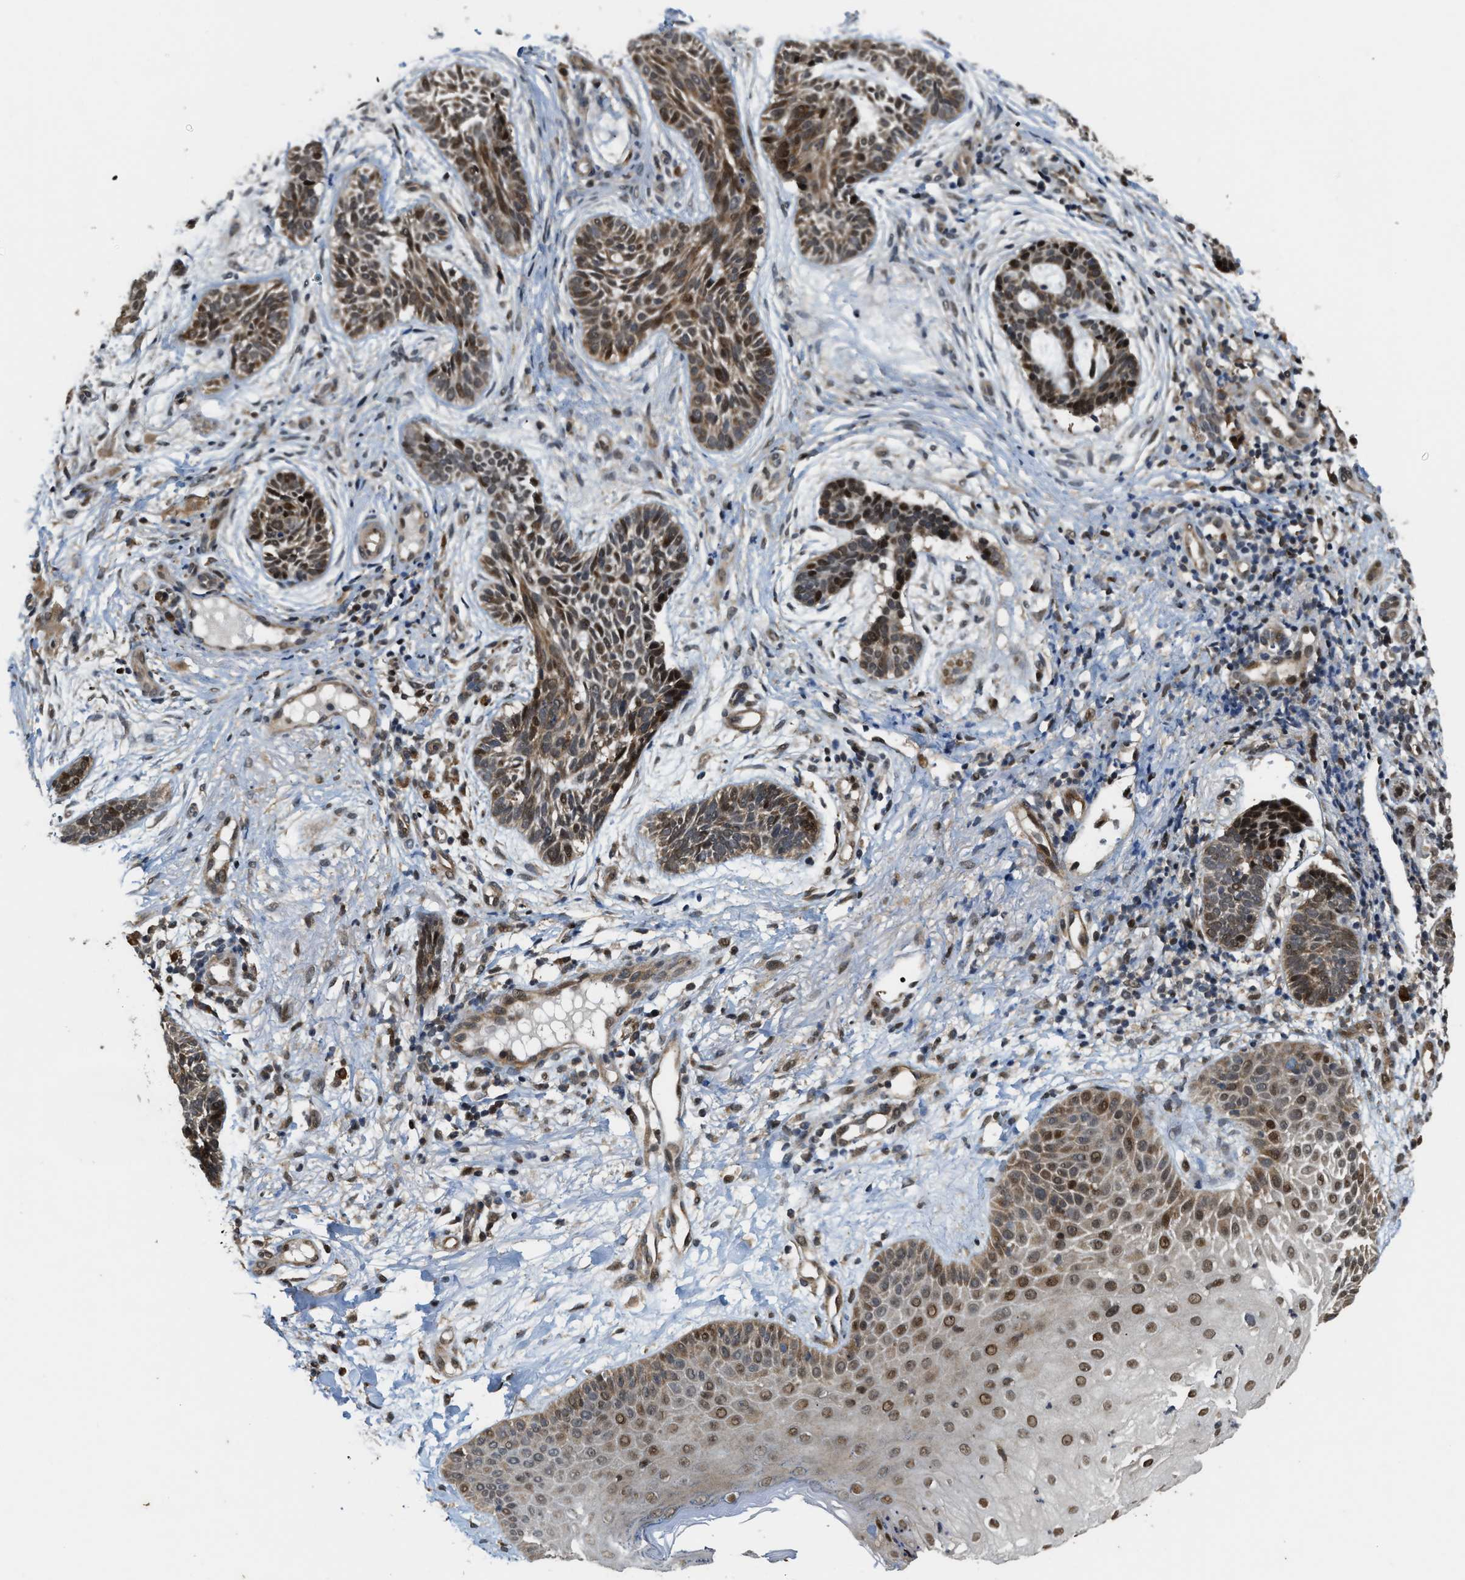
{"staining": {"intensity": "moderate", "quantity": ">75%", "location": "cytoplasmic/membranous,nuclear"}, "tissue": "skin cancer", "cell_type": "Tumor cells", "image_type": "cancer", "snomed": [{"axis": "morphology", "description": "Normal tissue, NOS"}, {"axis": "morphology", "description": "Basal cell carcinoma"}, {"axis": "topography", "description": "Skin"}], "caption": "IHC photomicrograph of neoplastic tissue: skin cancer stained using immunohistochemistry demonstrates medium levels of moderate protein expression localized specifically in the cytoplasmic/membranous and nuclear of tumor cells, appearing as a cytoplasmic/membranous and nuclear brown color.", "gene": "SERTAD2", "patient": {"sex": "male", "age": 63}}